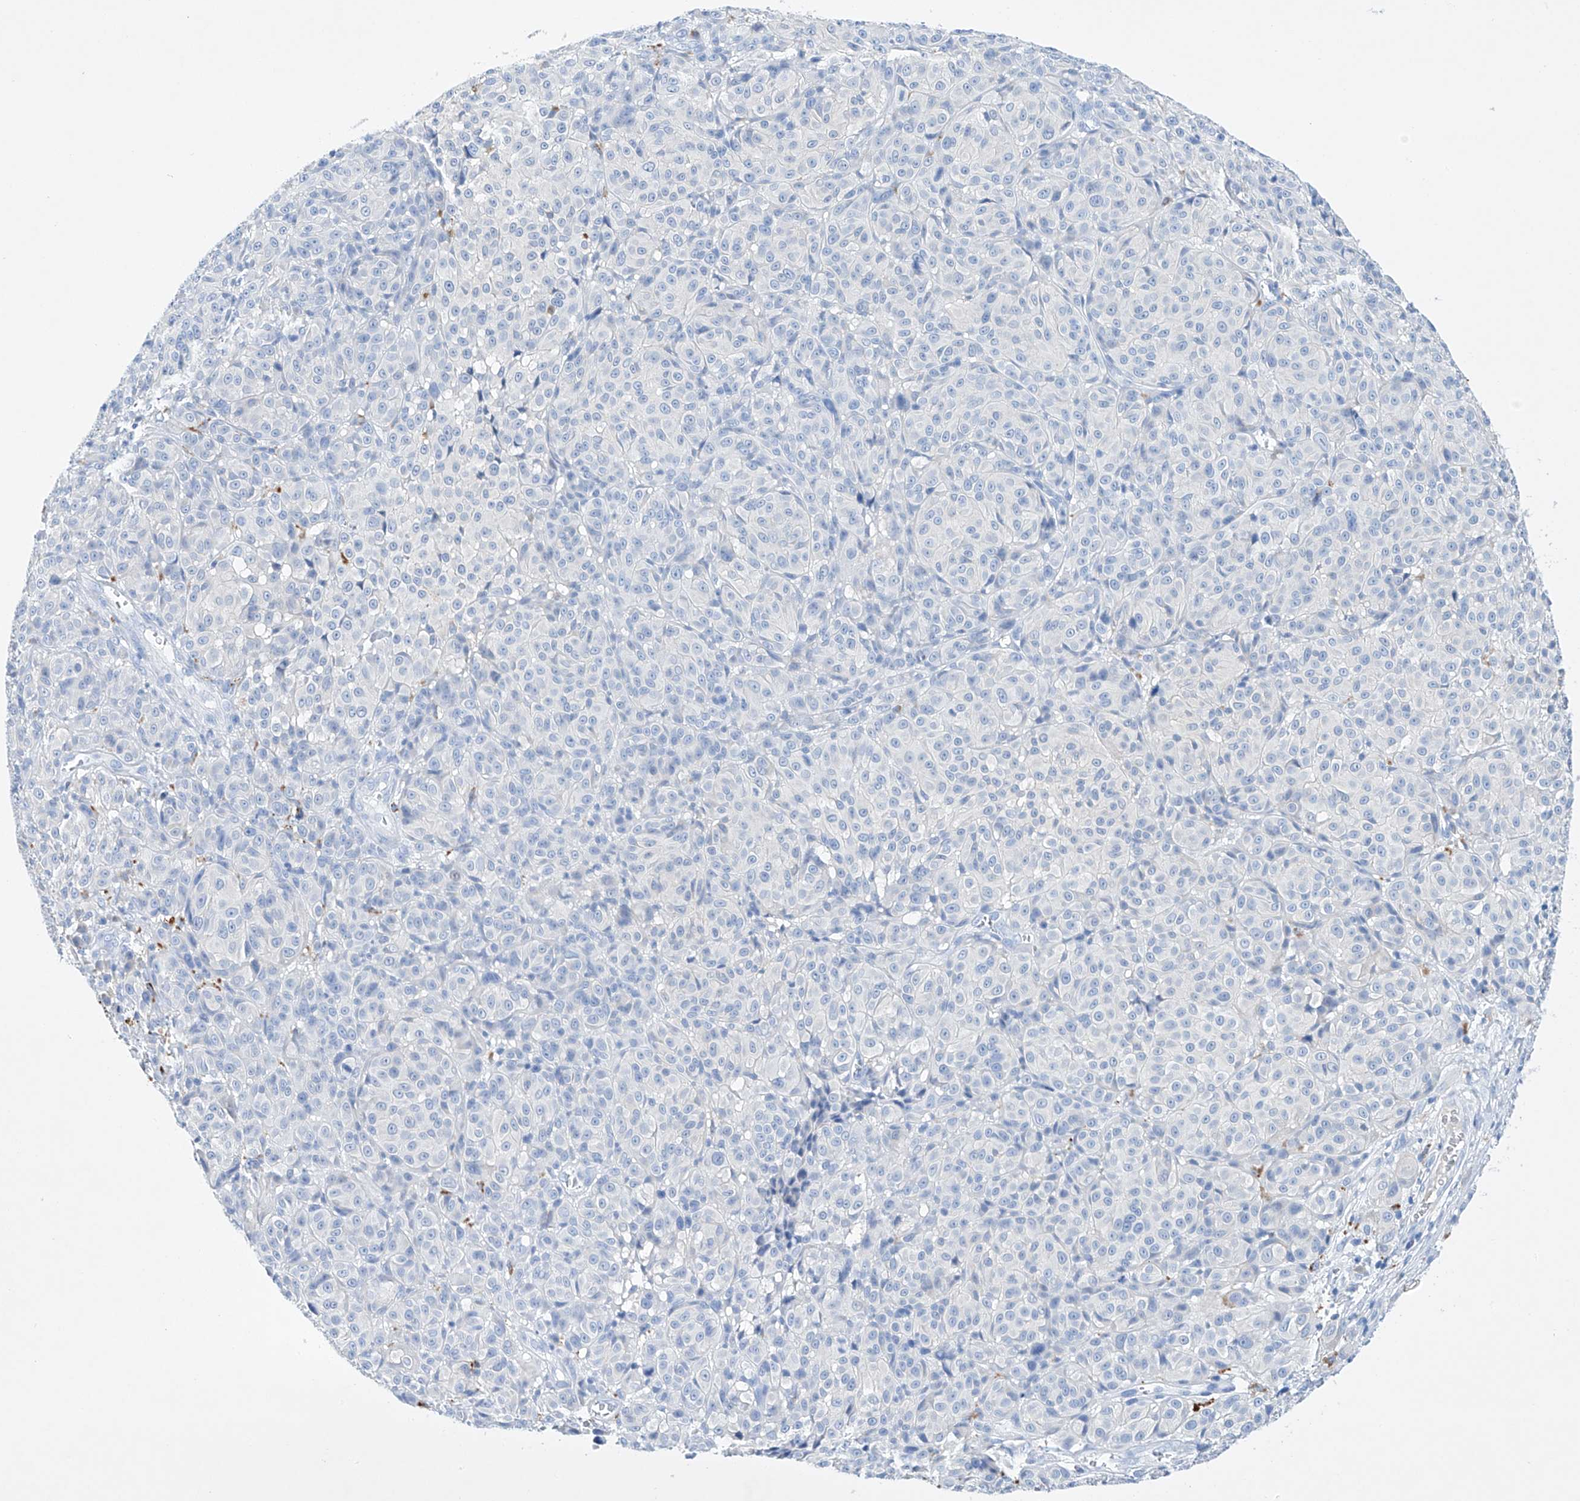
{"staining": {"intensity": "negative", "quantity": "none", "location": "none"}, "tissue": "melanoma", "cell_type": "Tumor cells", "image_type": "cancer", "snomed": [{"axis": "morphology", "description": "Malignant melanoma, NOS"}, {"axis": "topography", "description": "Skin"}], "caption": "There is no significant staining in tumor cells of malignant melanoma. (Stains: DAB immunohistochemistry (IHC) with hematoxylin counter stain, Microscopy: brightfield microscopy at high magnification).", "gene": "LURAP1", "patient": {"sex": "male", "age": 73}}